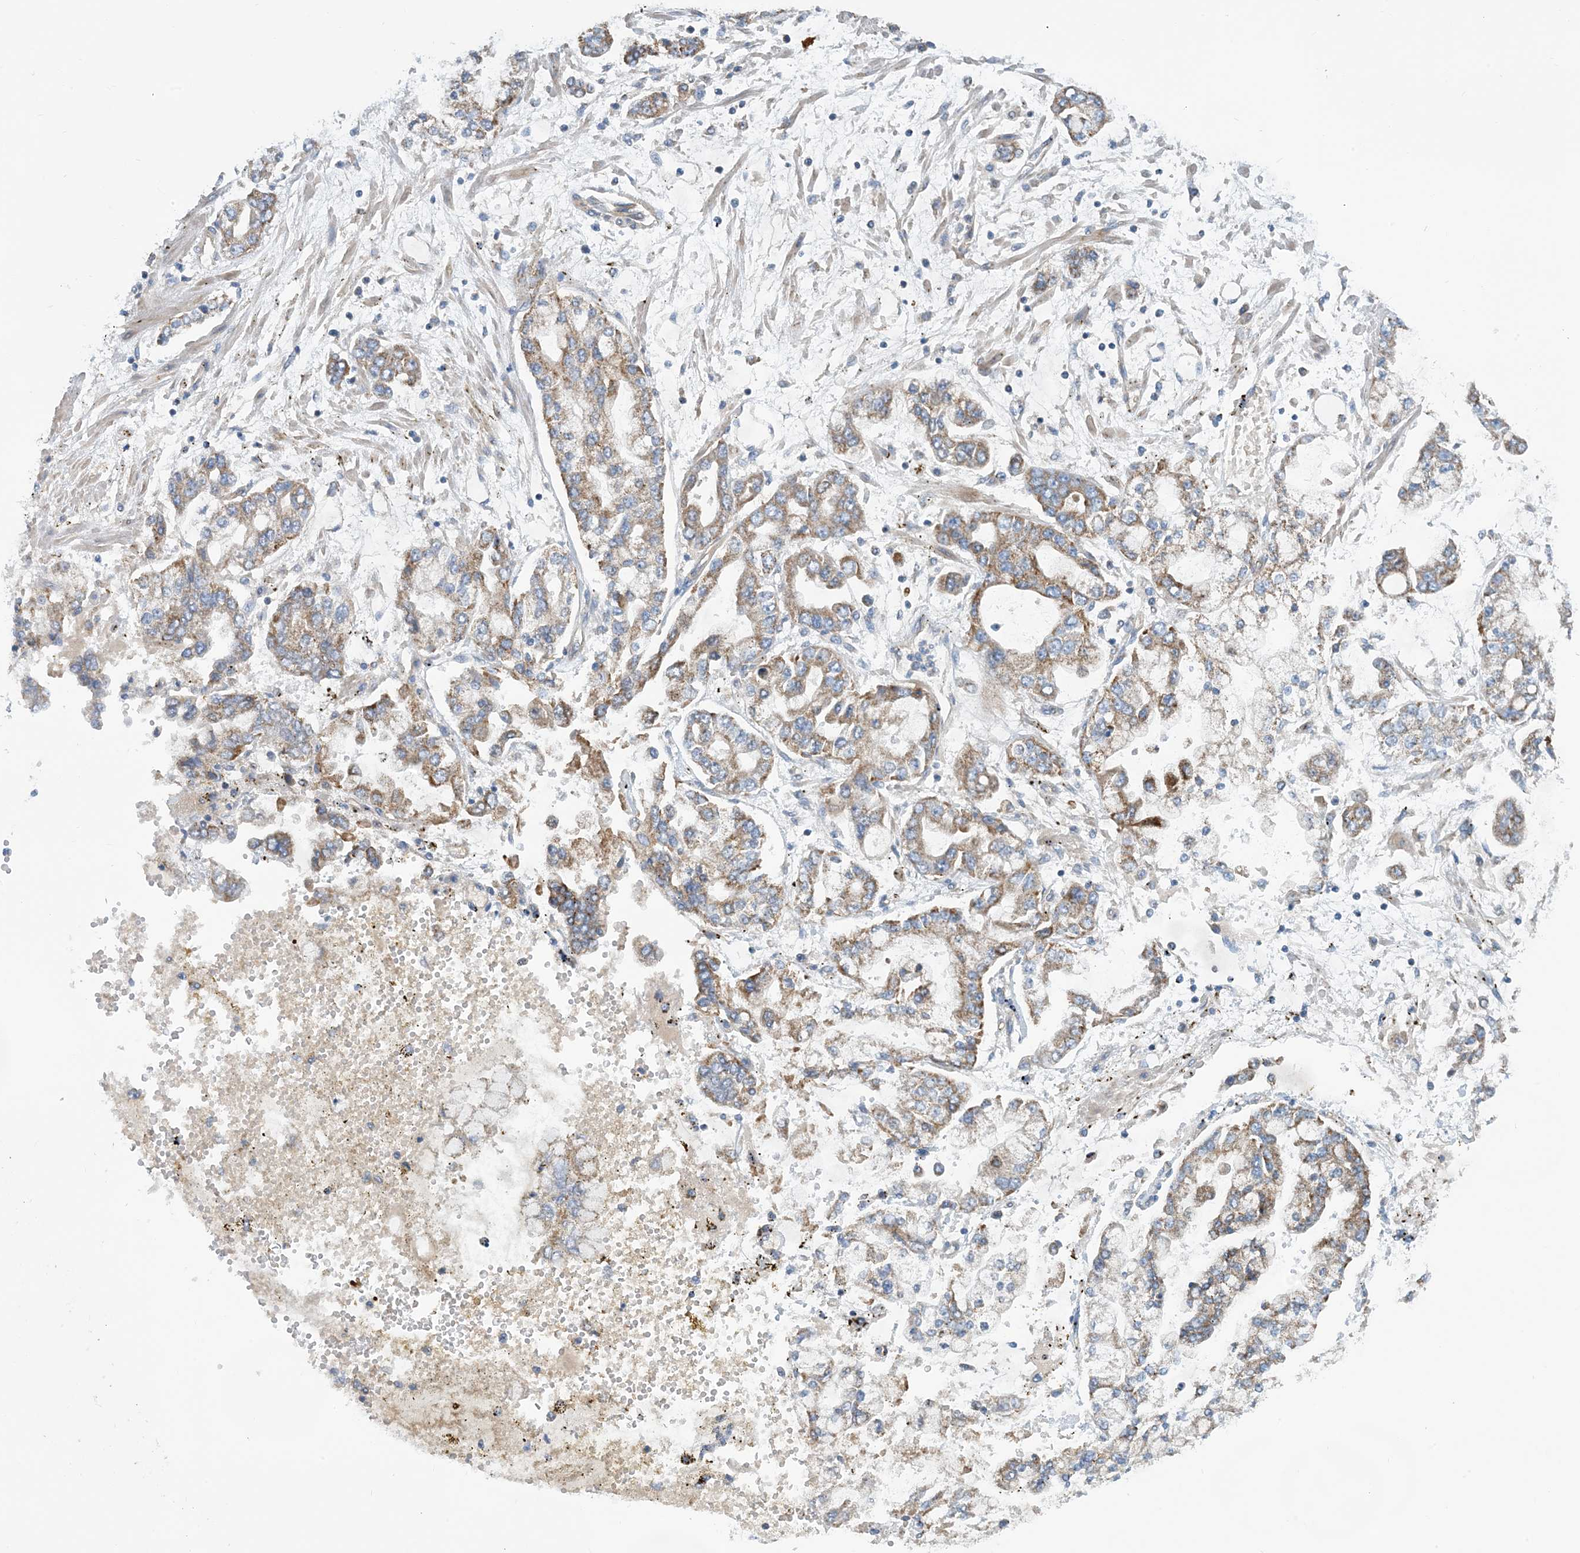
{"staining": {"intensity": "moderate", "quantity": ">75%", "location": "cytoplasmic/membranous"}, "tissue": "stomach cancer", "cell_type": "Tumor cells", "image_type": "cancer", "snomed": [{"axis": "morphology", "description": "Normal tissue, NOS"}, {"axis": "morphology", "description": "Adenocarcinoma, NOS"}, {"axis": "topography", "description": "Stomach, upper"}, {"axis": "topography", "description": "Stomach"}], "caption": "Stomach cancer stained with immunohistochemistry (IHC) exhibits moderate cytoplasmic/membranous staining in approximately >75% of tumor cells. (IHC, brightfield microscopy, high magnification).", "gene": "PHOSPHO2", "patient": {"sex": "male", "age": 76}}